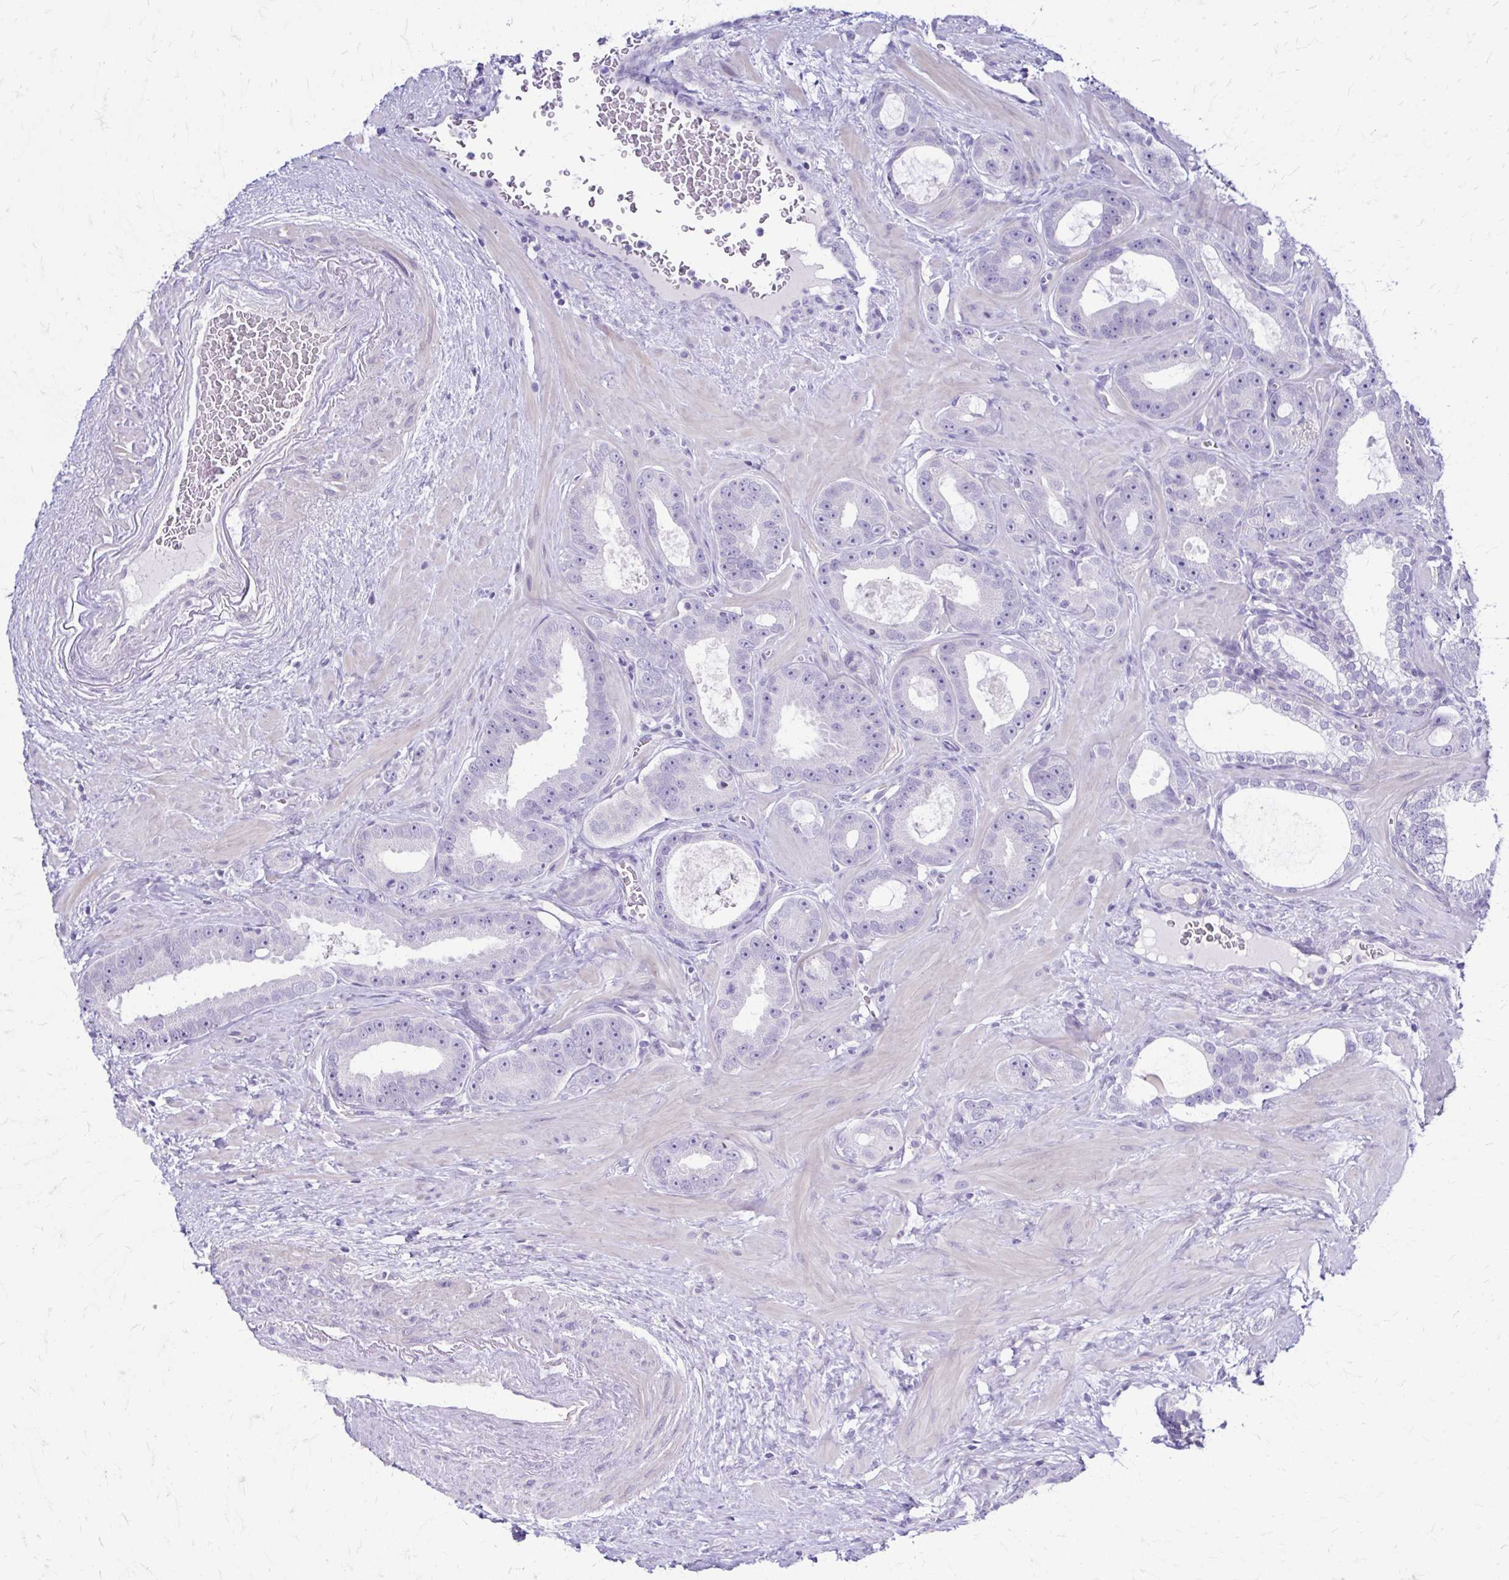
{"staining": {"intensity": "negative", "quantity": "none", "location": "none"}, "tissue": "prostate cancer", "cell_type": "Tumor cells", "image_type": "cancer", "snomed": [{"axis": "morphology", "description": "Adenocarcinoma, High grade"}, {"axis": "topography", "description": "Prostate"}], "caption": "A high-resolution micrograph shows immunohistochemistry (IHC) staining of prostate cancer, which demonstrates no significant positivity in tumor cells. (IHC, brightfield microscopy, high magnification).", "gene": "RHOBTB2", "patient": {"sex": "male", "age": 65}}